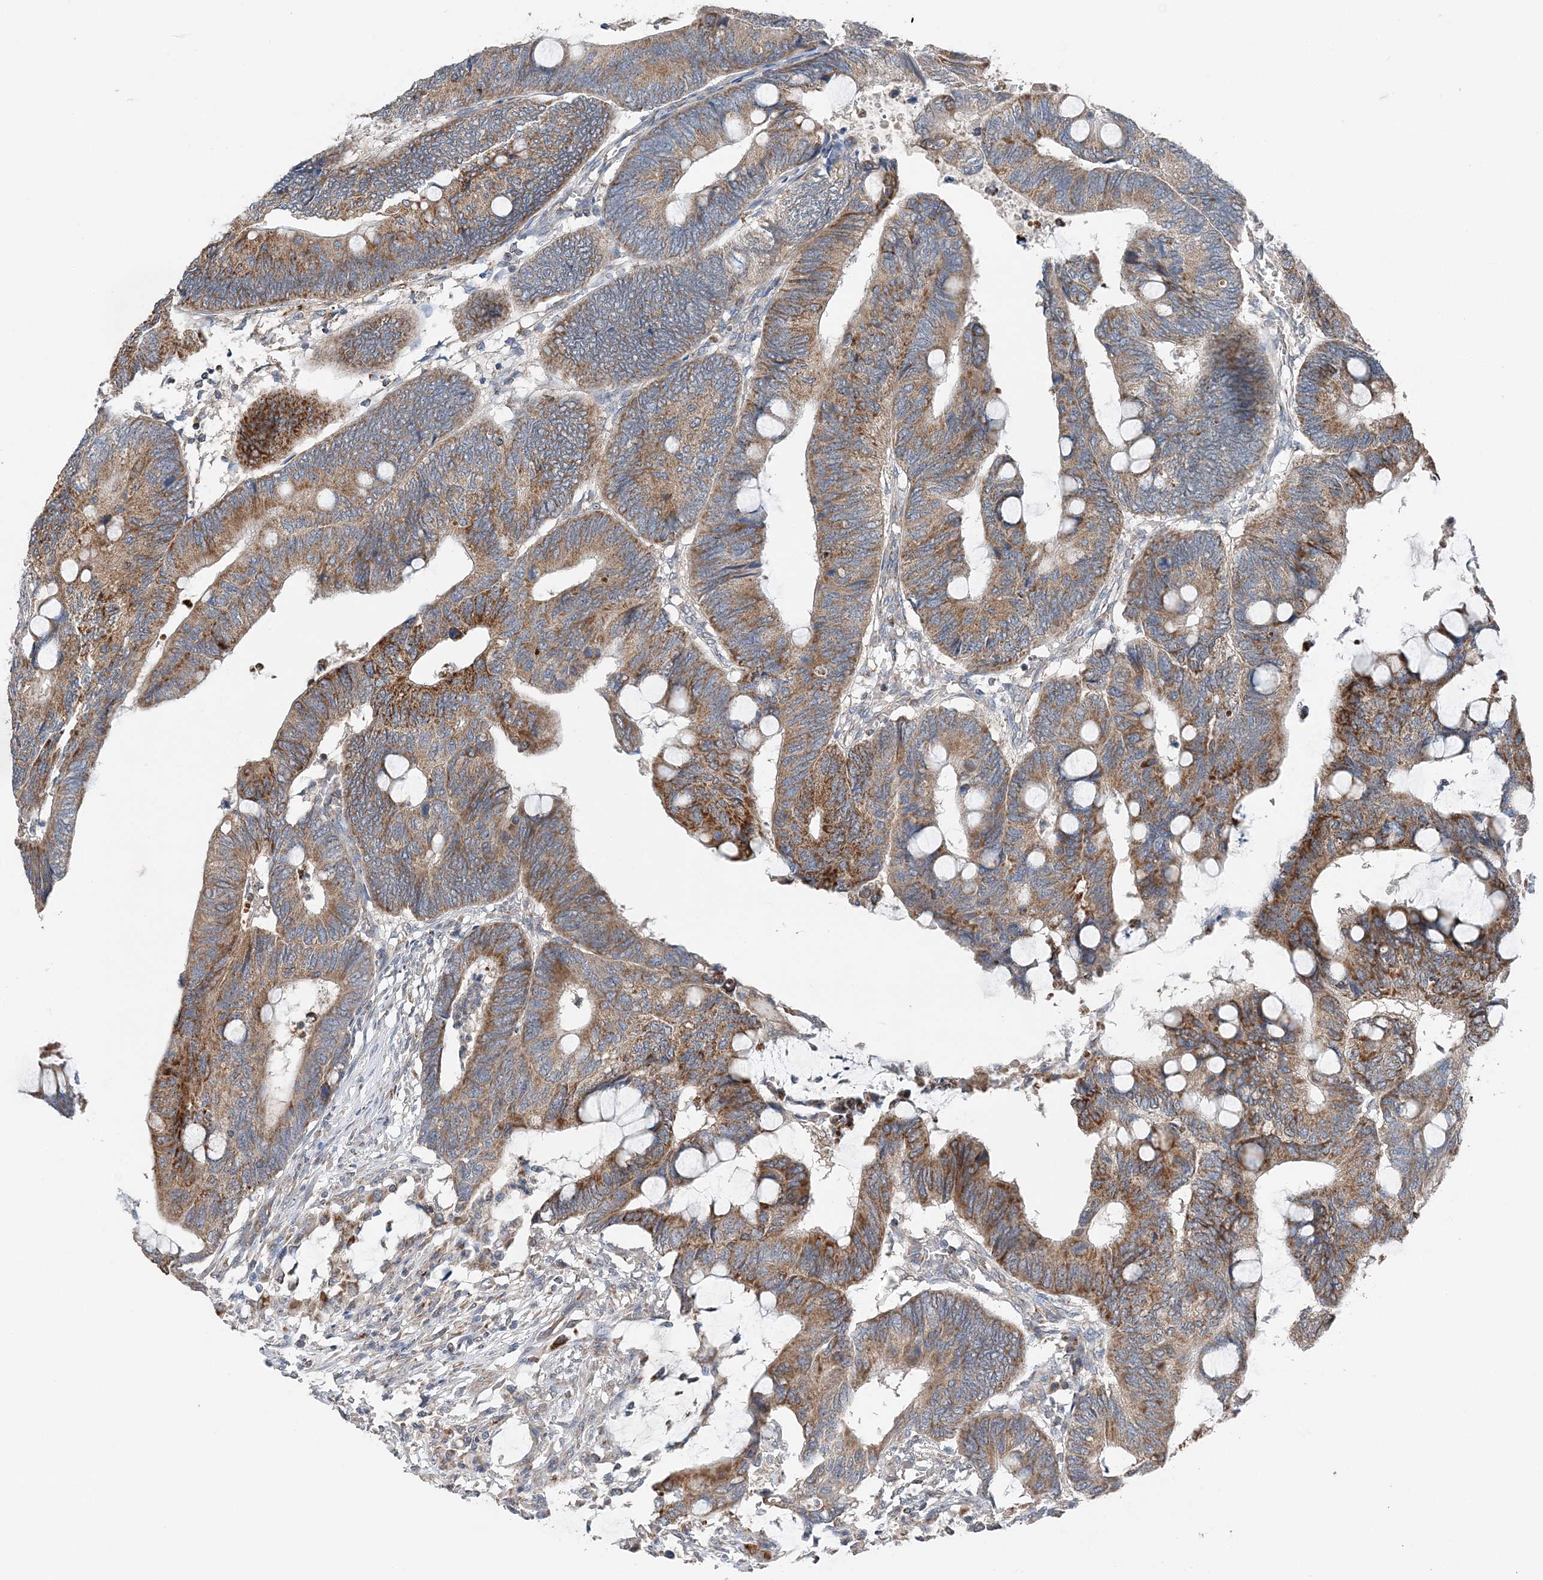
{"staining": {"intensity": "moderate", "quantity": ">75%", "location": "cytoplasmic/membranous"}, "tissue": "colorectal cancer", "cell_type": "Tumor cells", "image_type": "cancer", "snomed": [{"axis": "morphology", "description": "Normal tissue, NOS"}, {"axis": "morphology", "description": "Adenocarcinoma, NOS"}, {"axis": "topography", "description": "Rectum"}, {"axis": "topography", "description": "Peripheral nerve tissue"}], "caption": "Immunohistochemical staining of colorectal cancer displays medium levels of moderate cytoplasmic/membranous staining in about >75% of tumor cells. Ihc stains the protein in brown and the nuclei are stained blue.", "gene": "SPRY2", "patient": {"sex": "male", "age": 92}}